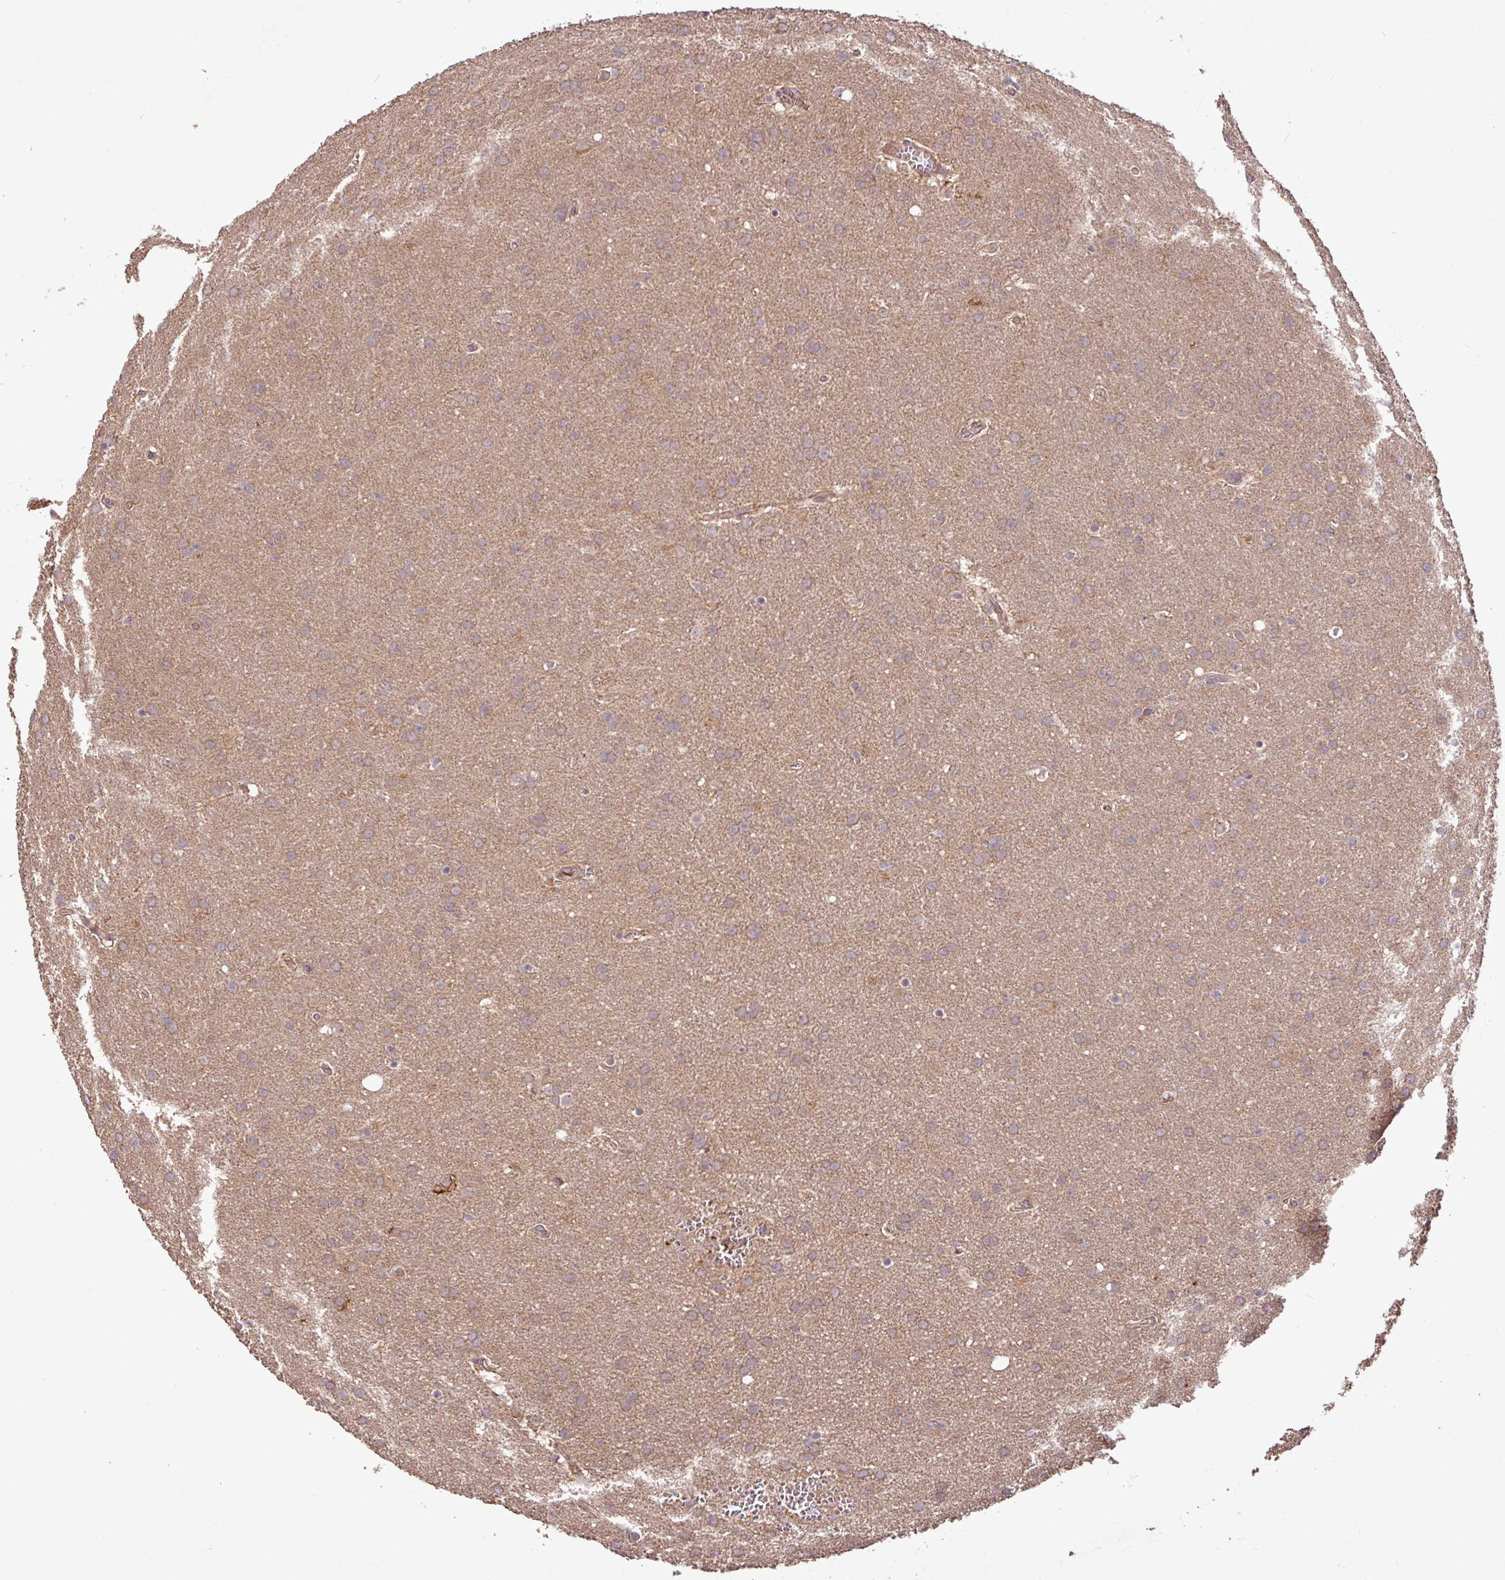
{"staining": {"intensity": "moderate", "quantity": ">75%", "location": "cytoplasmic/membranous"}, "tissue": "glioma", "cell_type": "Tumor cells", "image_type": "cancer", "snomed": [{"axis": "morphology", "description": "Glioma, malignant, Low grade"}, {"axis": "topography", "description": "Brain"}], "caption": "Immunohistochemical staining of human malignant glioma (low-grade) exhibits moderate cytoplasmic/membranous protein expression in about >75% of tumor cells.", "gene": "YPEL3", "patient": {"sex": "female", "age": 32}}